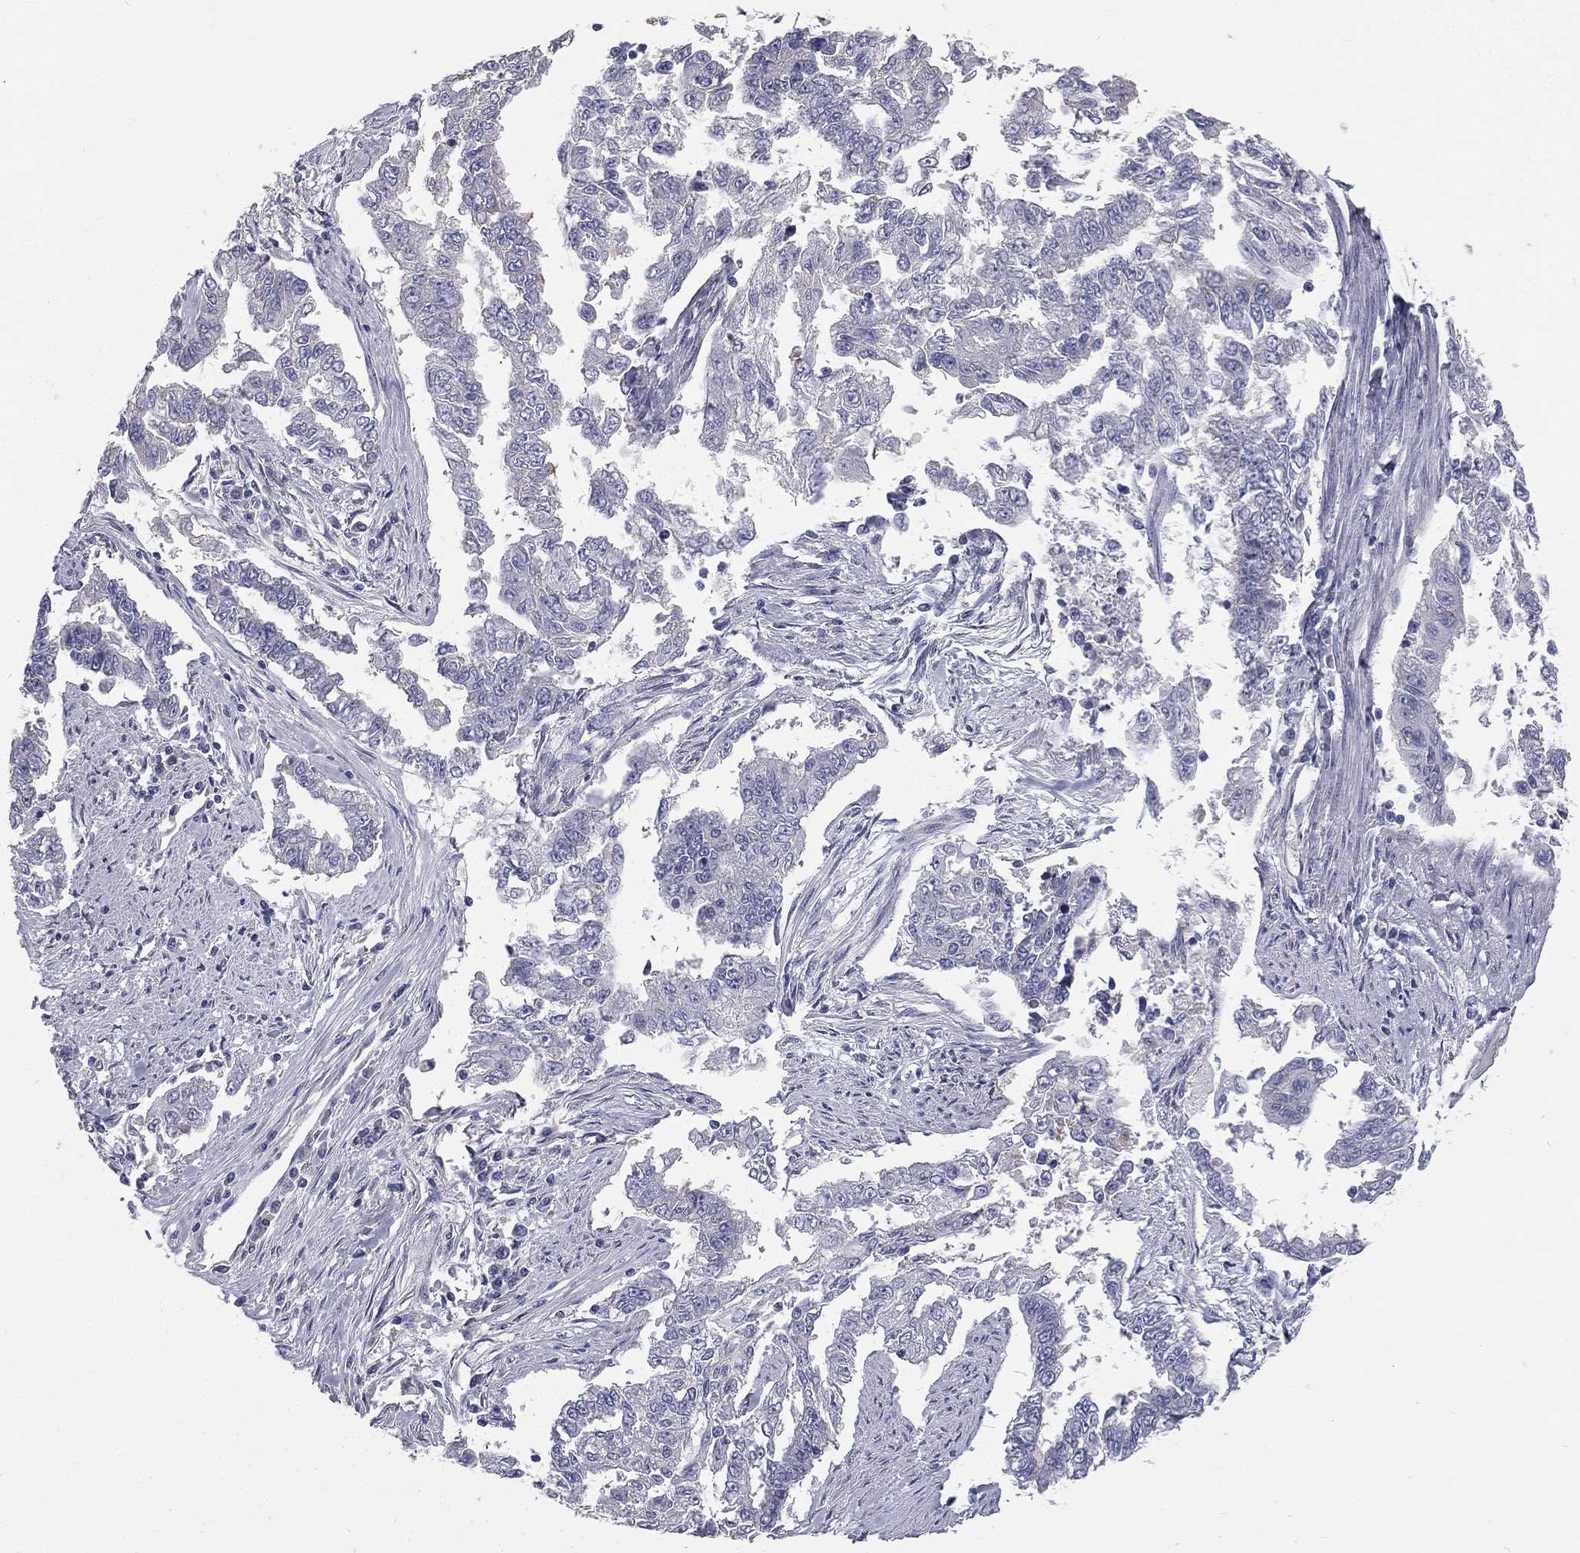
{"staining": {"intensity": "negative", "quantity": "none", "location": "none"}, "tissue": "endometrial cancer", "cell_type": "Tumor cells", "image_type": "cancer", "snomed": [{"axis": "morphology", "description": "Adenocarcinoma, NOS"}, {"axis": "topography", "description": "Uterus"}], "caption": "A high-resolution photomicrograph shows IHC staining of adenocarcinoma (endometrial), which demonstrates no significant expression in tumor cells.", "gene": "MUC13", "patient": {"sex": "female", "age": 59}}